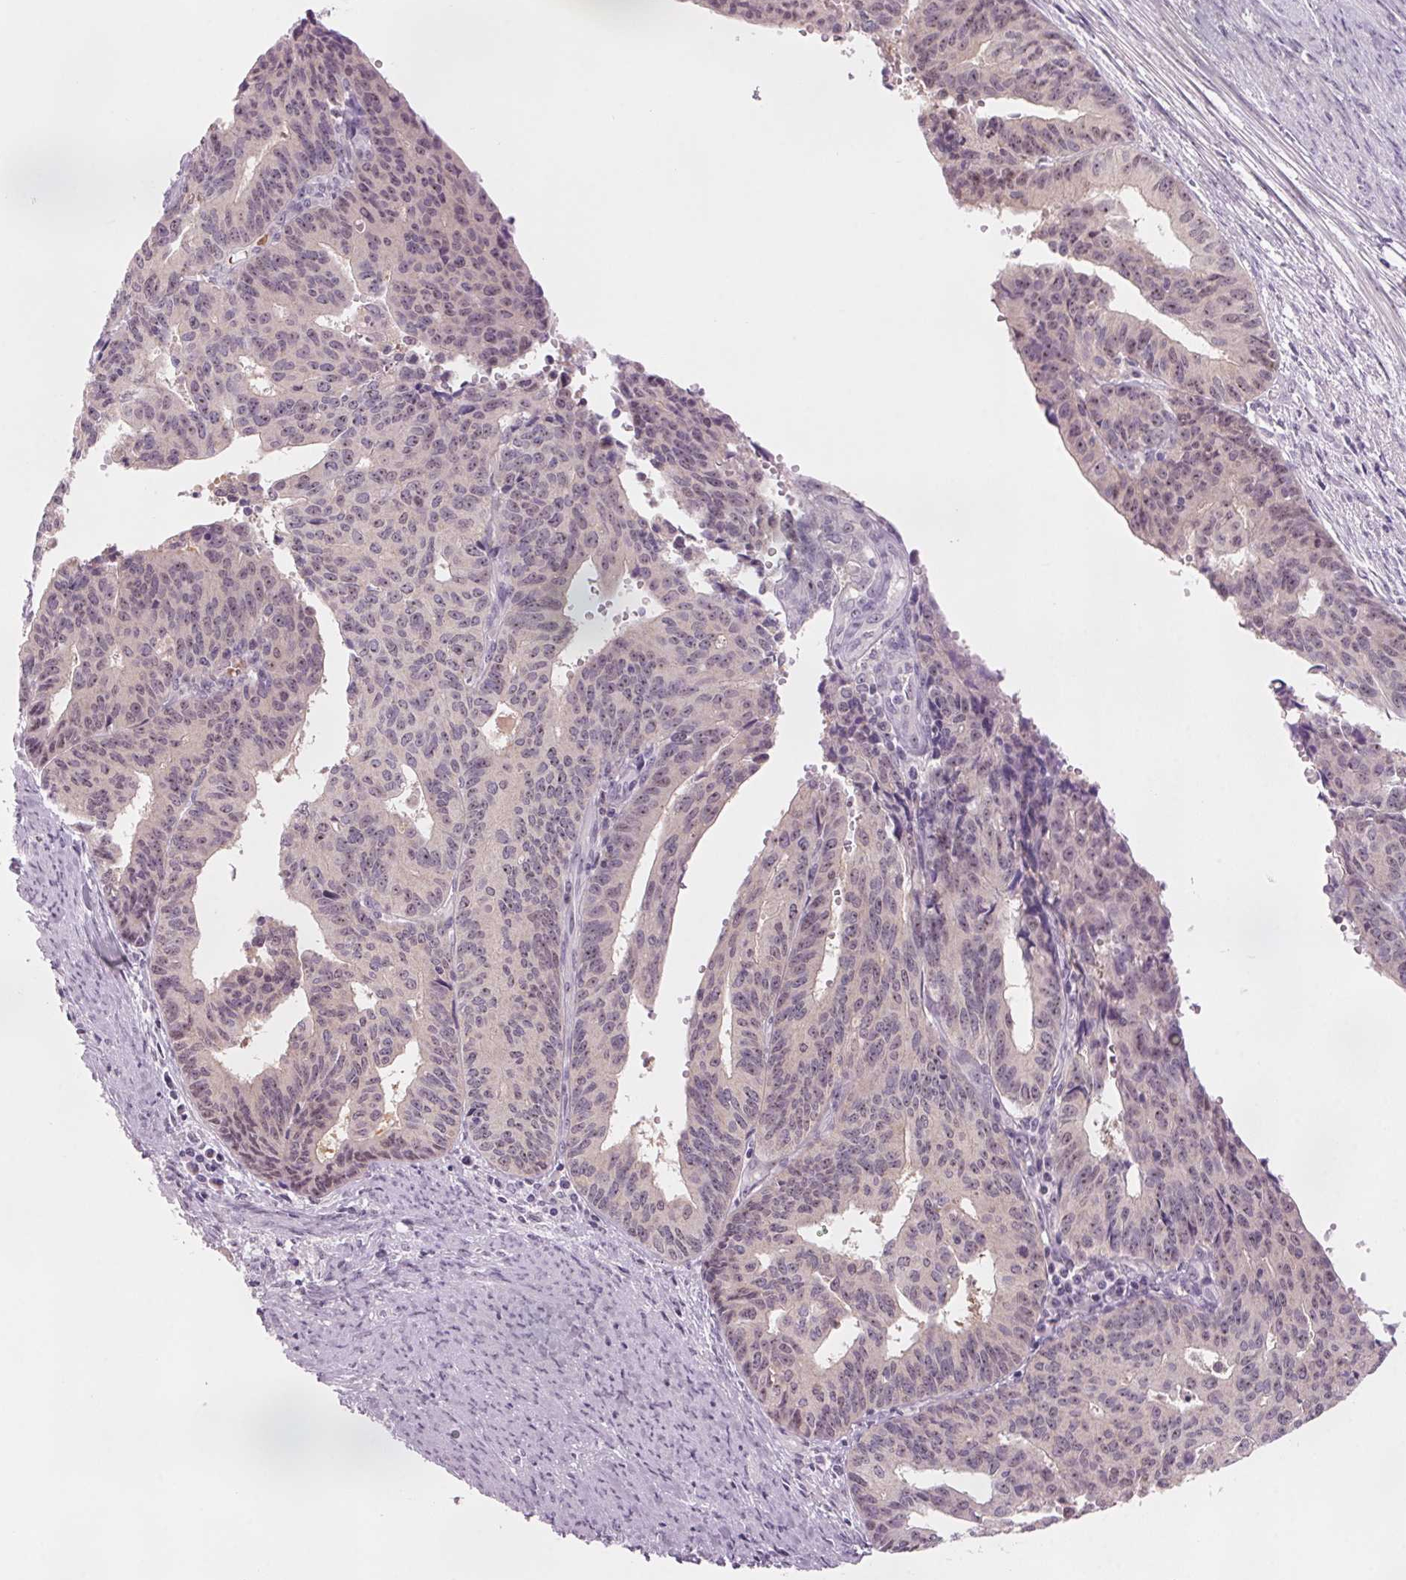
{"staining": {"intensity": "weak", "quantity": "<25%", "location": "nuclear"}, "tissue": "endometrial cancer", "cell_type": "Tumor cells", "image_type": "cancer", "snomed": [{"axis": "morphology", "description": "Adenocarcinoma, NOS"}, {"axis": "topography", "description": "Endometrium"}], "caption": "Endometrial cancer stained for a protein using IHC displays no expression tumor cells.", "gene": "DNTTIP2", "patient": {"sex": "female", "age": 65}}